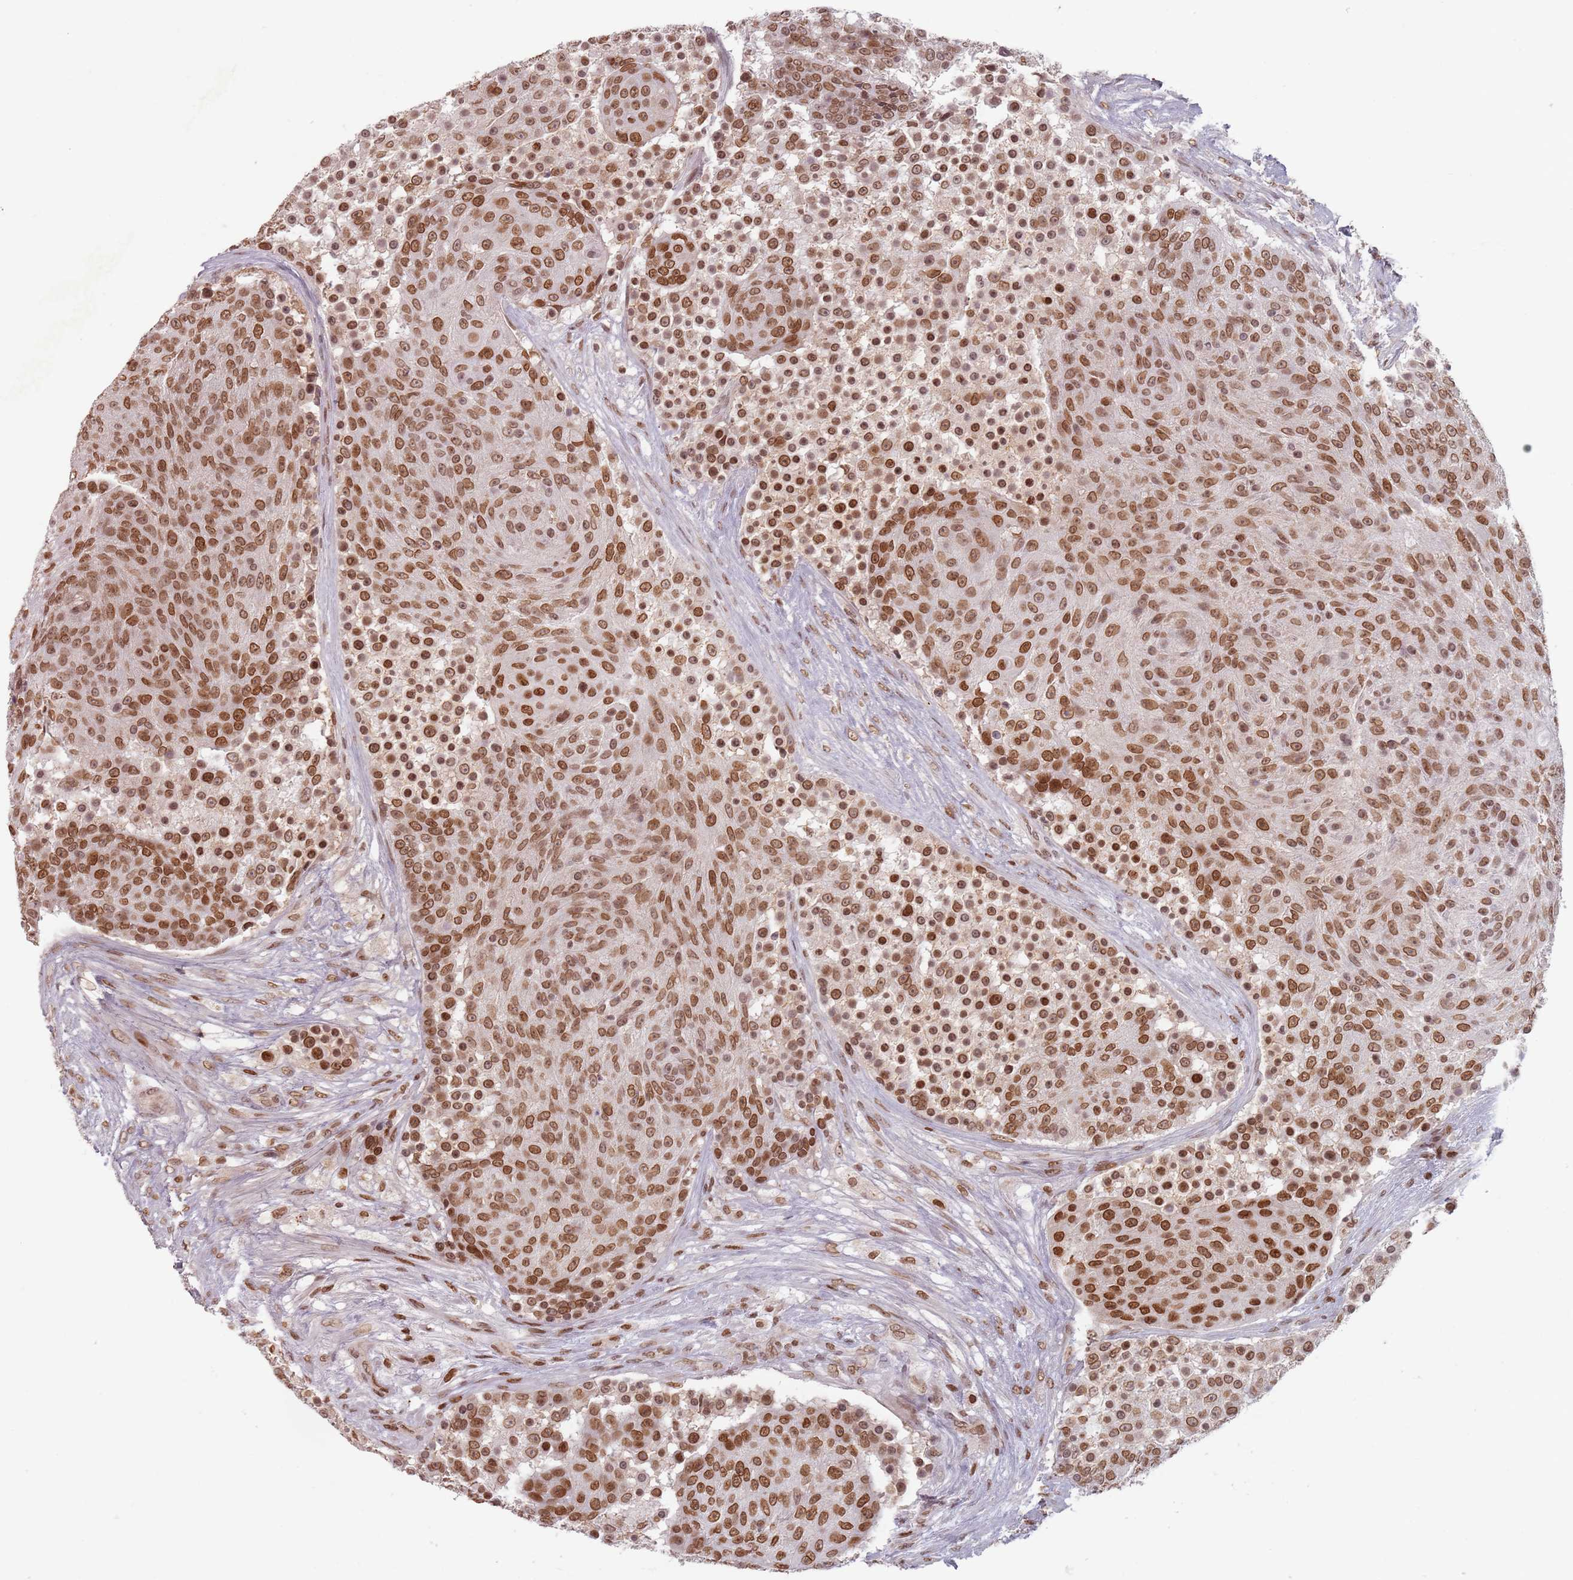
{"staining": {"intensity": "strong", "quantity": ">75%", "location": "cytoplasmic/membranous,nuclear"}, "tissue": "urothelial cancer", "cell_type": "Tumor cells", "image_type": "cancer", "snomed": [{"axis": "morphology", "description": "Urothelial carcinoma, High grade"}, {"axis": "topography", "description": "Urinary bladder"}], "caption": "Protein expression analysis of human urothelial cancer reveals strong cytoplasmic/membranous and nuclear staining in approximately >75% of tumor cells.", "gene": "NUP50", "patient": {"sex": "female", "age": 63}}